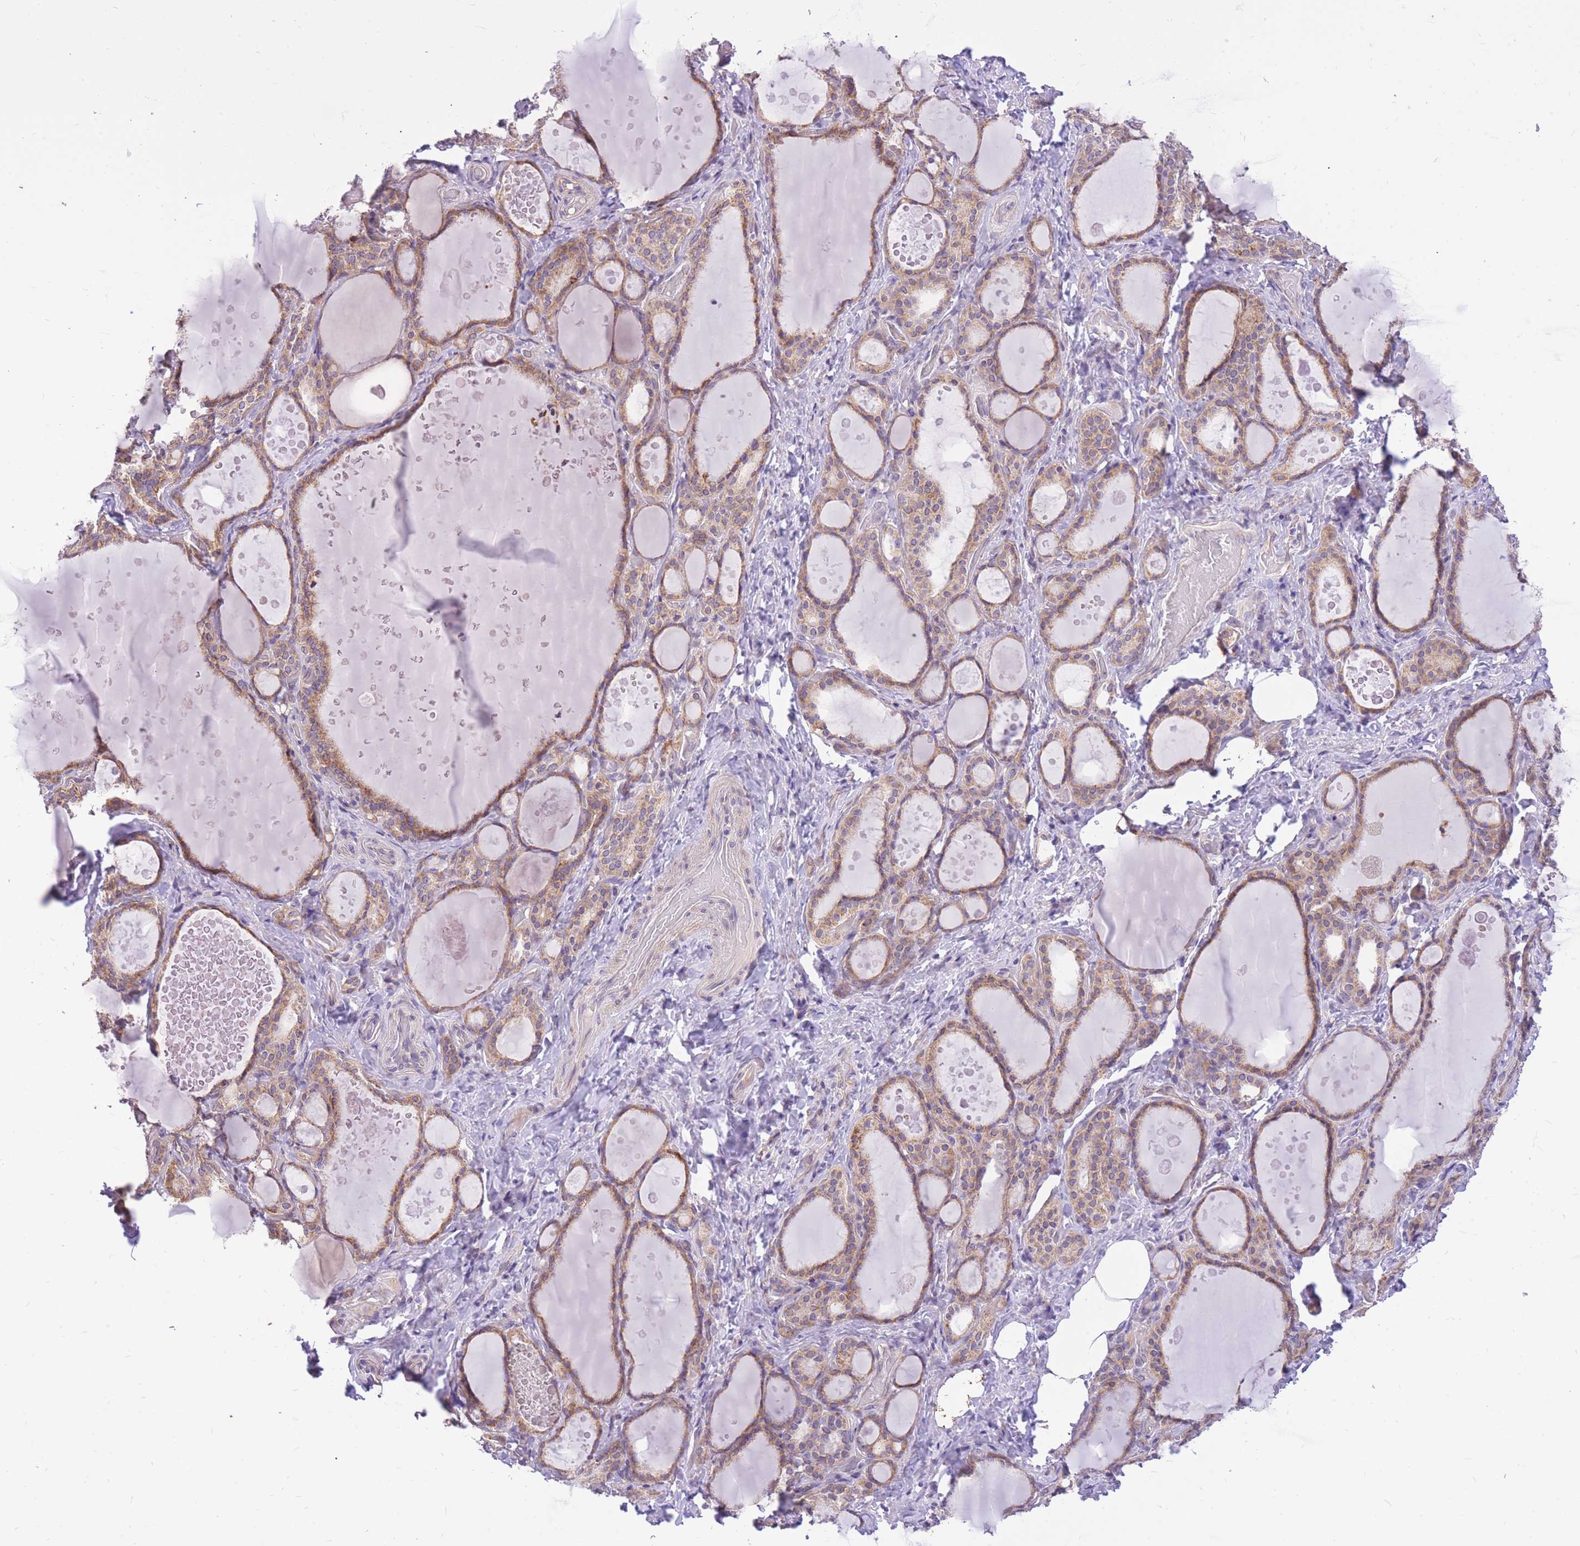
{"staining": {"intensity": "weak", "quantity": ">75%", "location": "cytoplasmic/membranous"}, "tissue": "thyroid gland", "cell_type": "Glandular cells", "image_type": "normal", "snomed": [{"axis": "morphology", "description": "Normal tissue, NOS"}, {"axis": "topography", "description": "Thyroid gland"}], "caption": "Immunohistochemical staining of unremarkable thyroid gland reveals low levels of weak cytoplasmic/membranous staining in approximately >75% of glandular cells.", "gene": "TOPAZ1", "patient": {"sex": "female", "age": 46}}